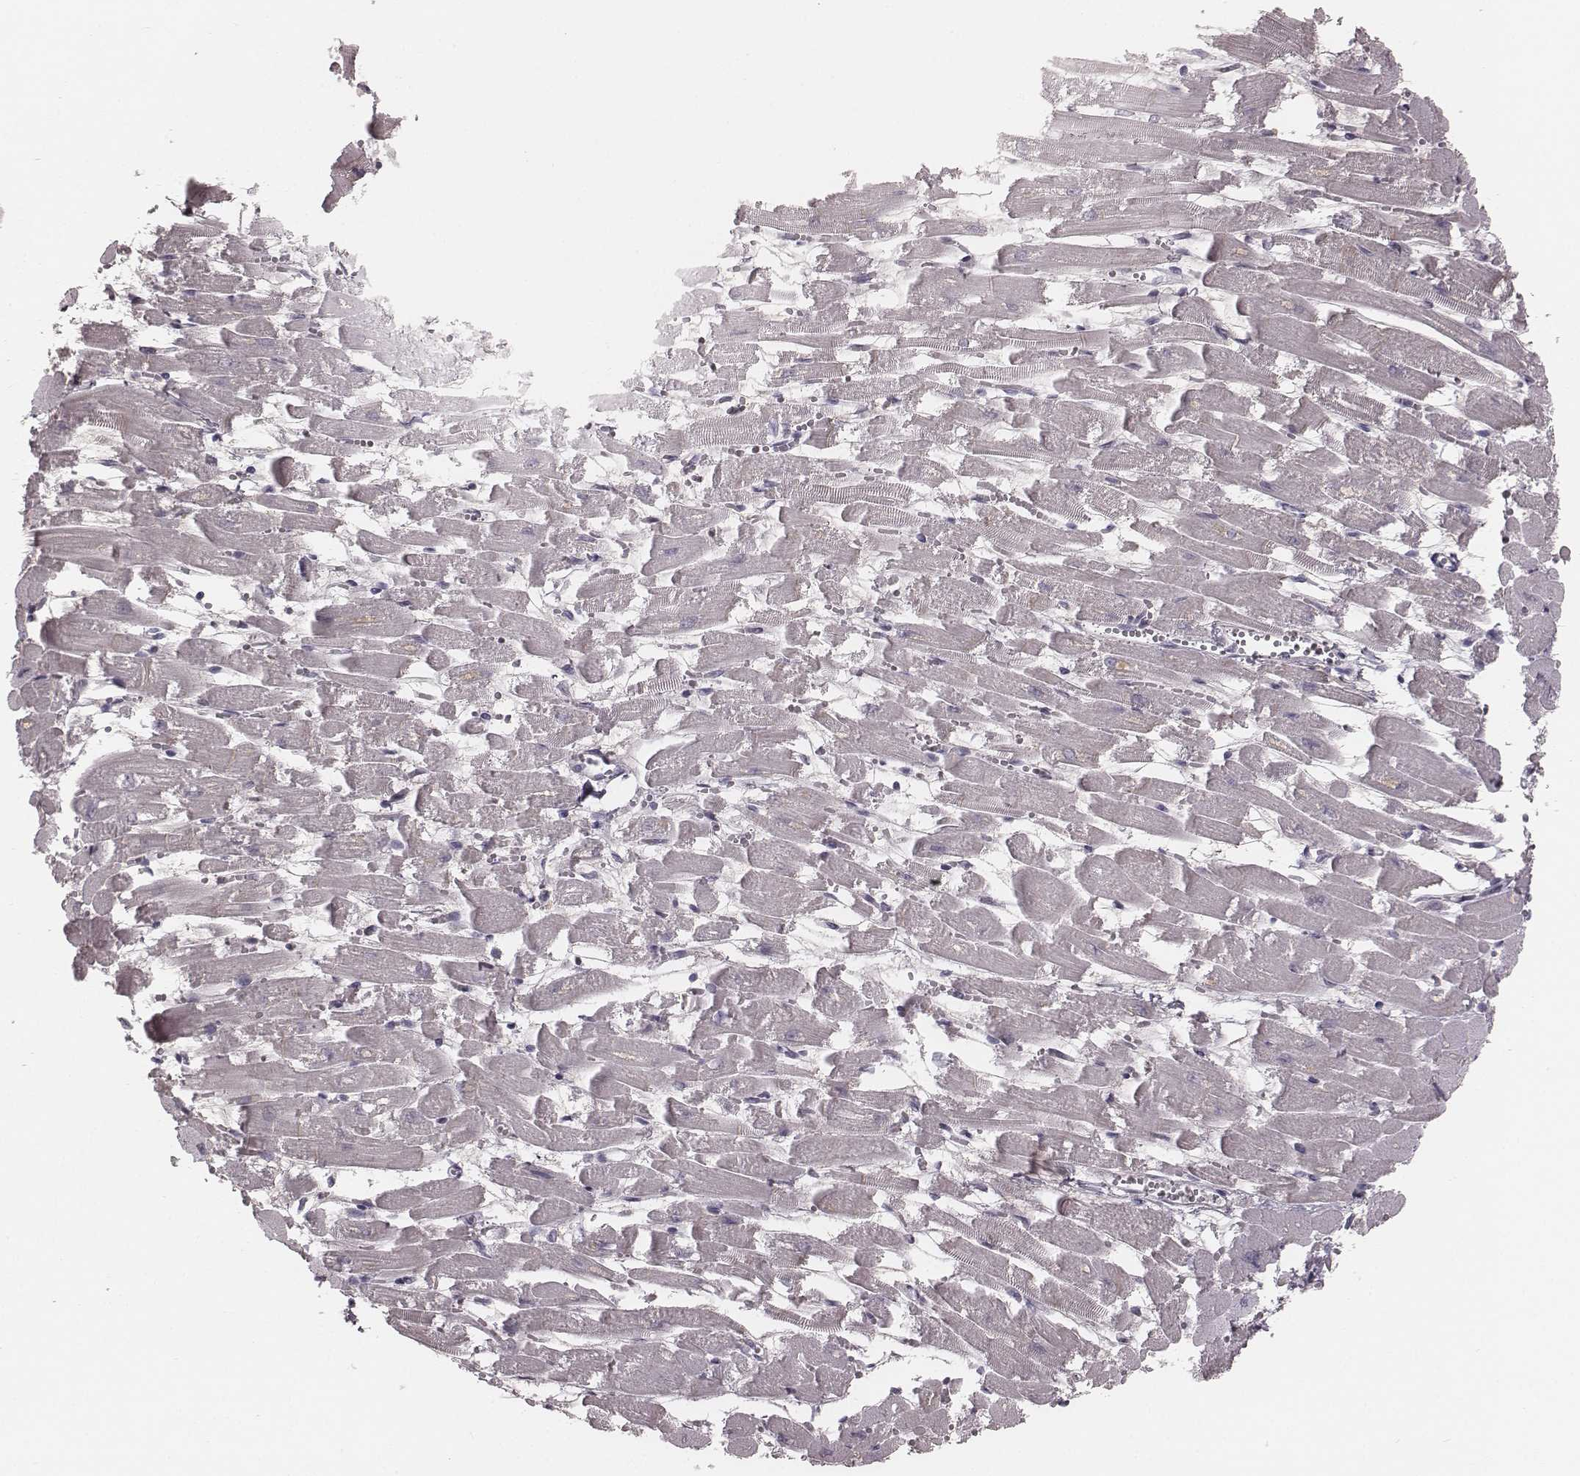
{"staining": {"intensity": "negative", "quantity": "none", "location": "none"}, "tissue": "heart muscle", "cell_type": "Cardiomyocytes", "image_type": "normal", "snomed": [{"axis": "morphology", "description": "Normal tissue, NOS"}, {"axis": "topography", "description": "Heart"}], "caption": "This is an immunohistochemistry (IHC) photomicrograph of benign heart muscle. There is no expression in cardiomyocytes.", "gene": "IQCG", "patient": {"sex": "female", "age": 52}}